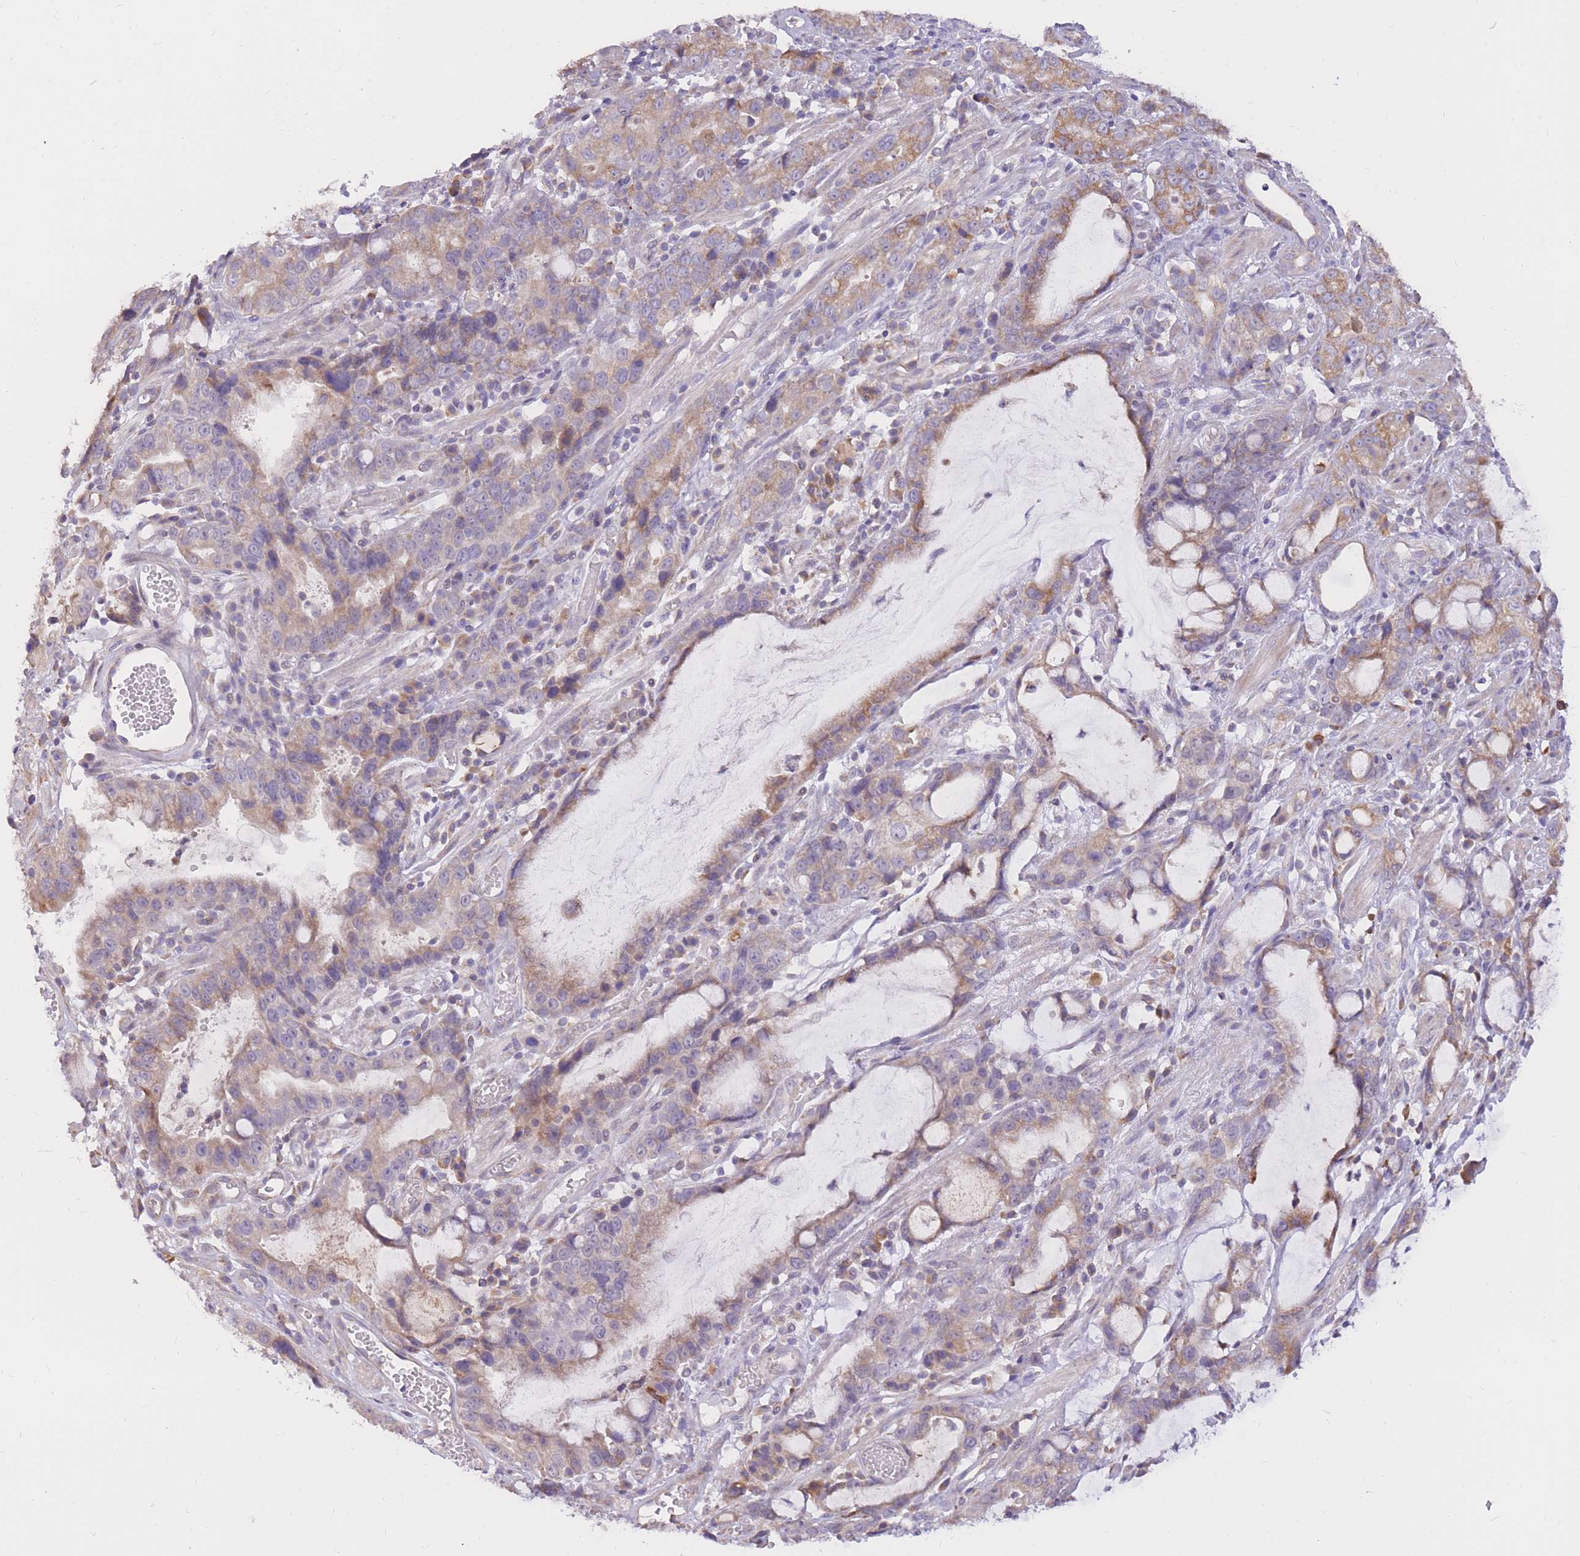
{"staining": {"intensity": "moderate", "quantity": "25%-75%", "location": "cytoplasmic/membranous"}, "tissue": "stomach cancer", "cell_type": "Tumor cells", "image_type": "cancer", "snomed": [{"axis": "morphology", "description": "Adenocarcinoma, NOS"}, {"axis": "topography", "description": "Stomach"}], "caption": "A medium amount of moderate cytoplasmic/membranous staining is present in approximately 25%-75% of tumor cells in stomach cancer tissue.", "gene": "TOPAZ1", "patient": {"sex": "male", "age": 55}}